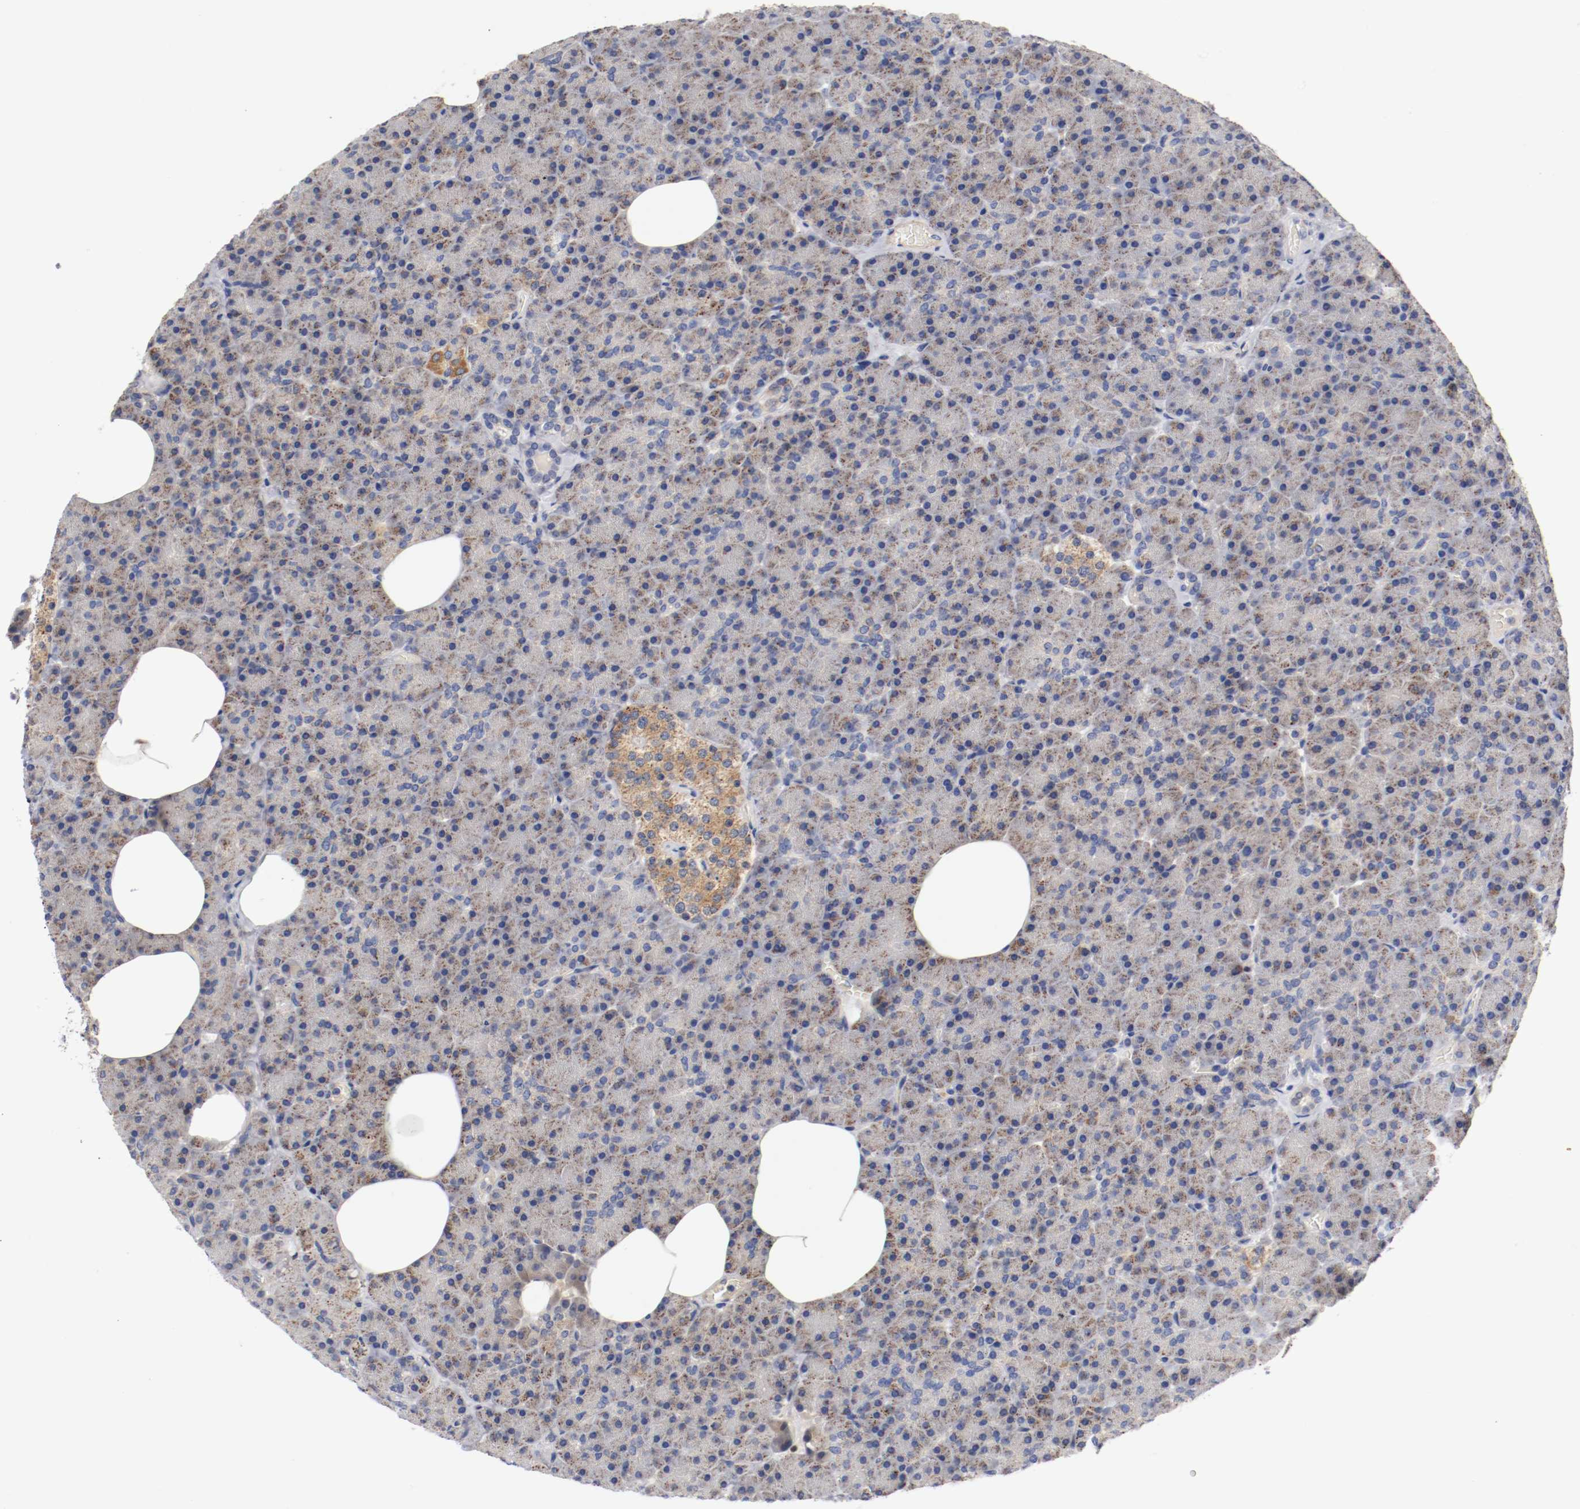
{"staining": {"intensity": "weak", "quantity": "25%-75%", "location": "cytoplasmic/membranous"}, "tissue": "pancreas", "cell_type": "Exocrine glandular cells", "image_type": "normal", "snomed": [{"axis": "morphology", "description": "Normal tissue, NOS"}, {"axis": "topography", "description": "Pancreas"}], "caption": "Protein expression analysis of normal pancreas displays weak cytoplasmic/membranous positivity in about 25%-75% of exocrine glandular cells.", "gene": "PCSK6", "patient": {"sex": "female", "age": 35}}